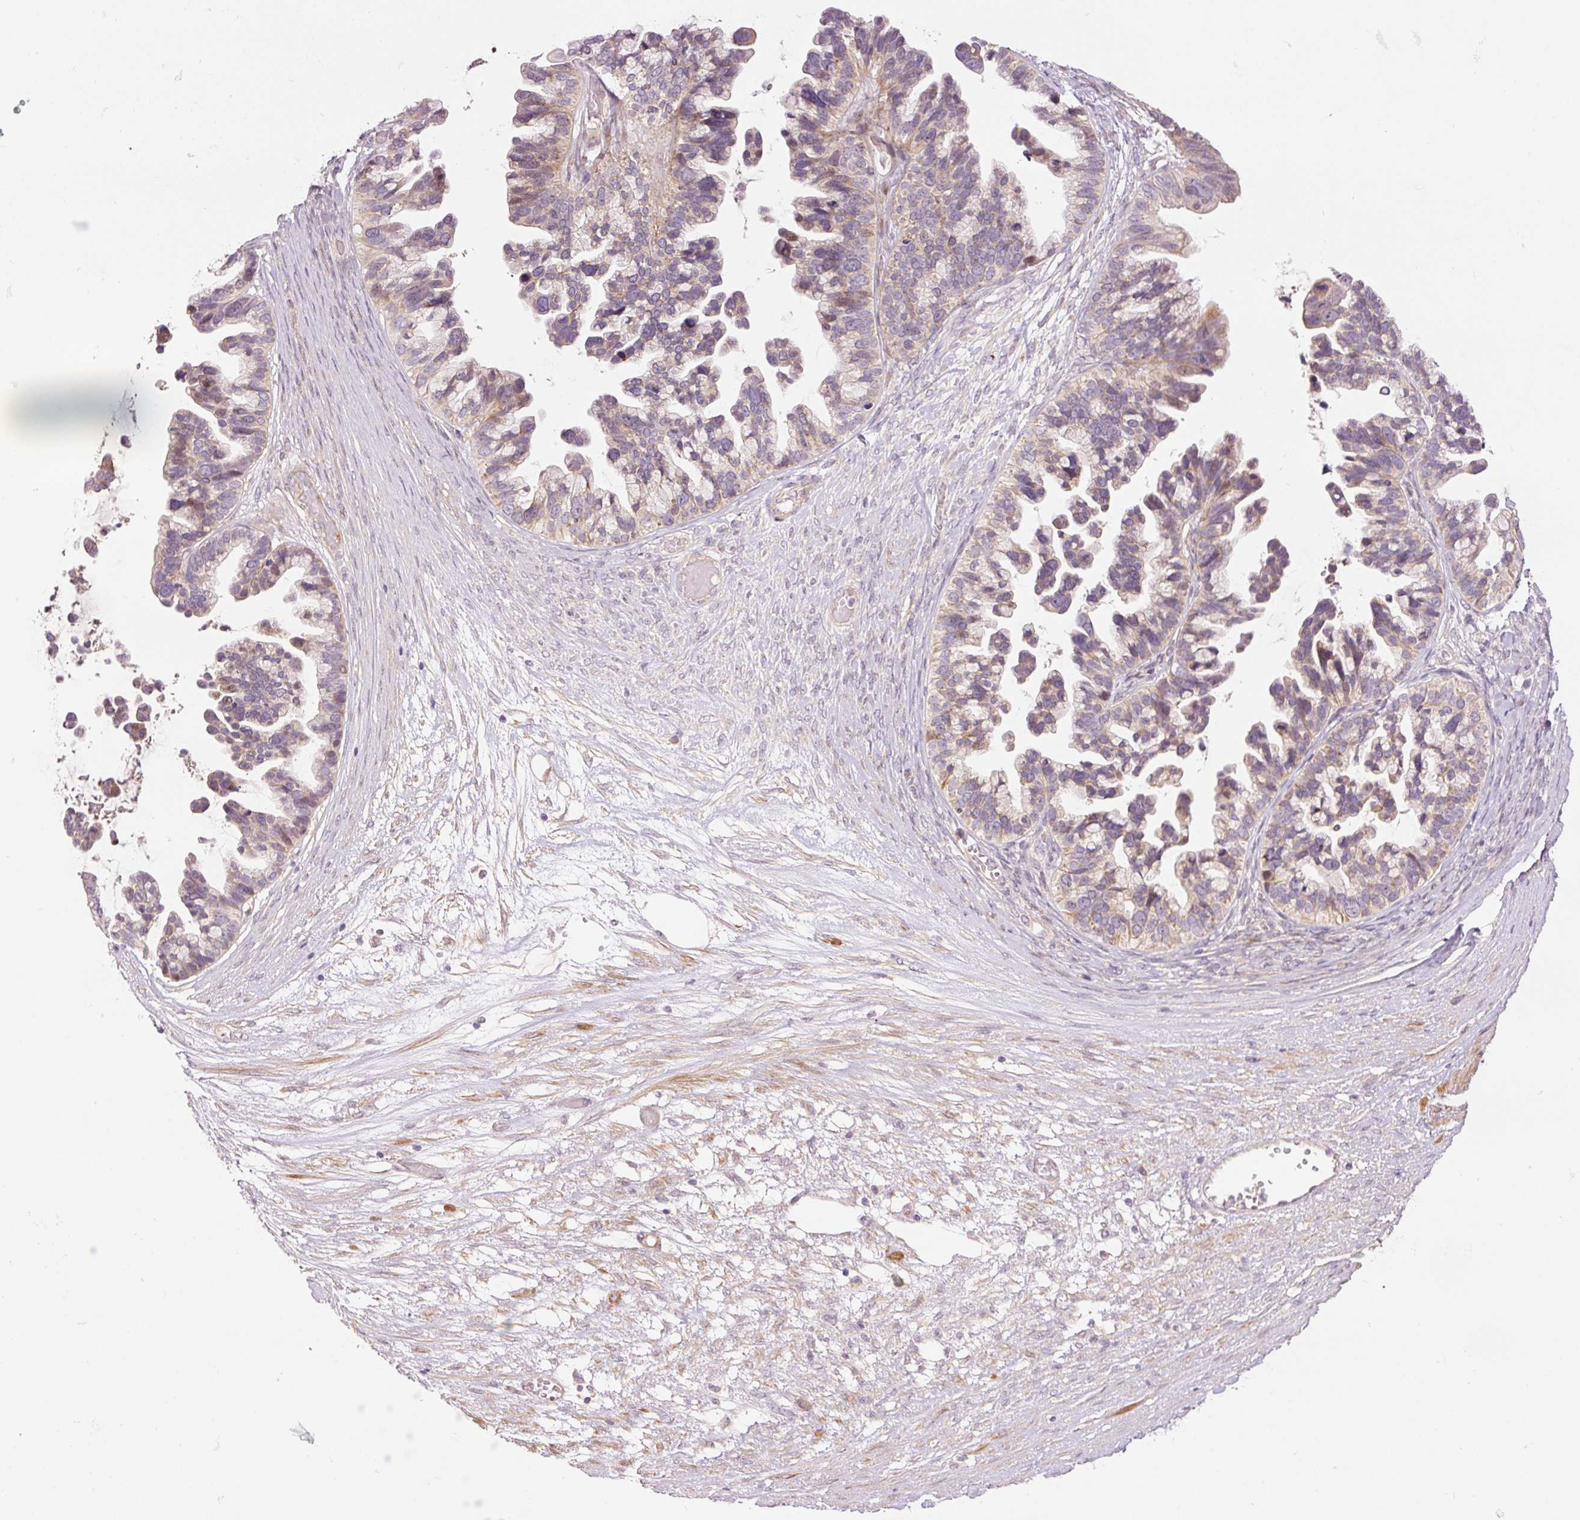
{"staining": {"intensity": "weak", "quantity": "25%-75%", "location": "cytoplasmic/membranous"}, "tissue": "ovarian cancer", "cell_type": "Tumor cells", "image_type": "cancer", "snomed": [{"axis": "morphology", "description": "Cystadenocarcinoma, serous, NOS"}, {"axis": "topography", "description": "Ovary"}], "caption": "High-magnification brightfield microscopy of ovarian cancer stained with DAB (brown) and counterstained with hematoxylin (blue). tumor cells exhibit weak cytoplasmic/membranous staining is identified in approximately25%-75% of cells.", "gene": "SLC29A3", "patient": {"sex": "female", "age": 56}}